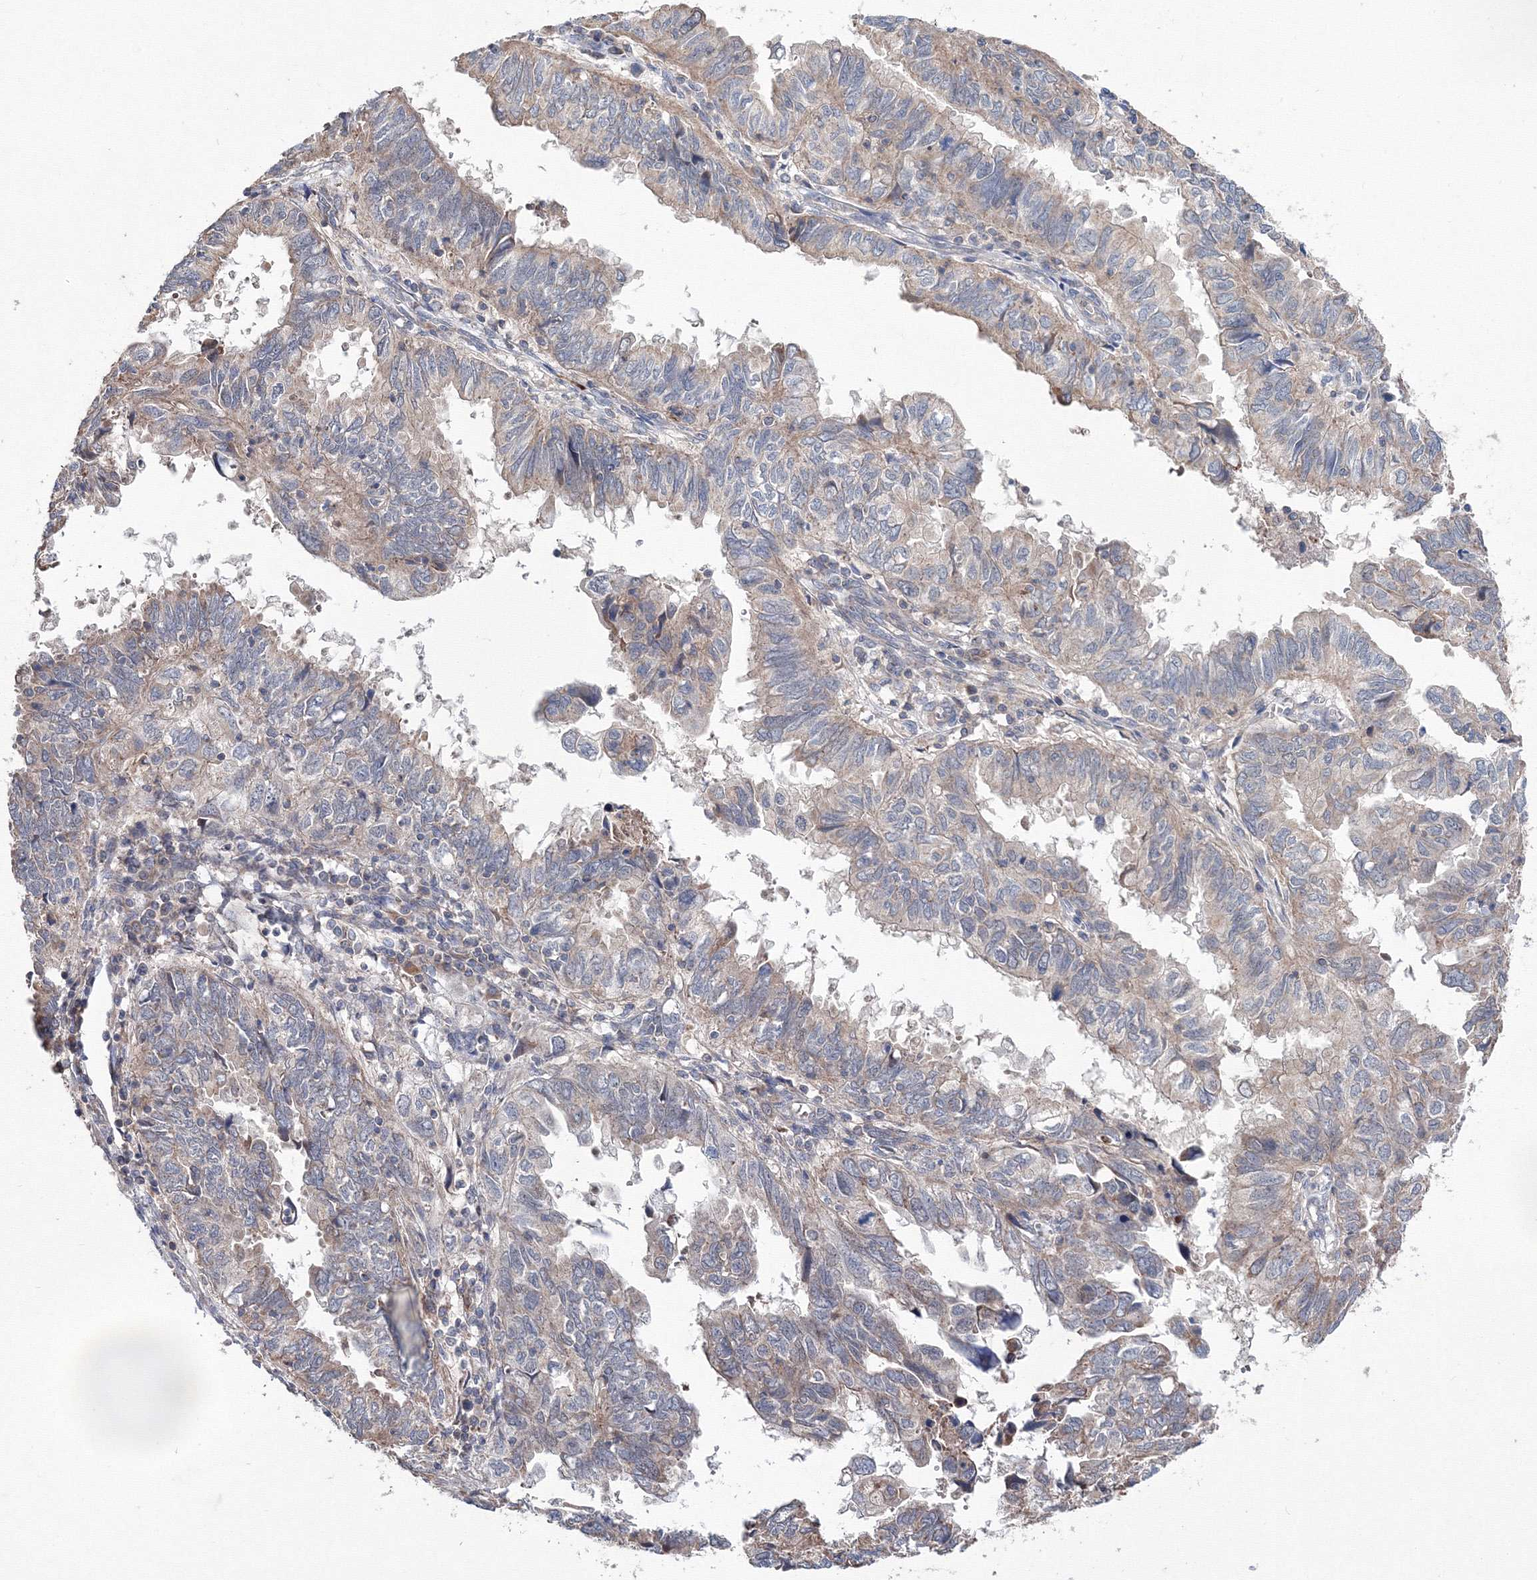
{"staining": {"intensity": "negative", "quantity": "none", "location": "none"}, "tissue": "endometrial cancer", "cell_type": "Tumor cells", "image_type": "cancer", "snomed": [{"axis": "morphology", "description": "Adenocarcinoma, NOS"}, {"axis": "topography", "description": "Uterus"}], "caption": "Histopathology image shows no protein staining in tumor cells of adenocarcinoma (endometrial) tissue.", "gene": "PPP2R2B", "patient": {"sex": "female", "age": 77}}